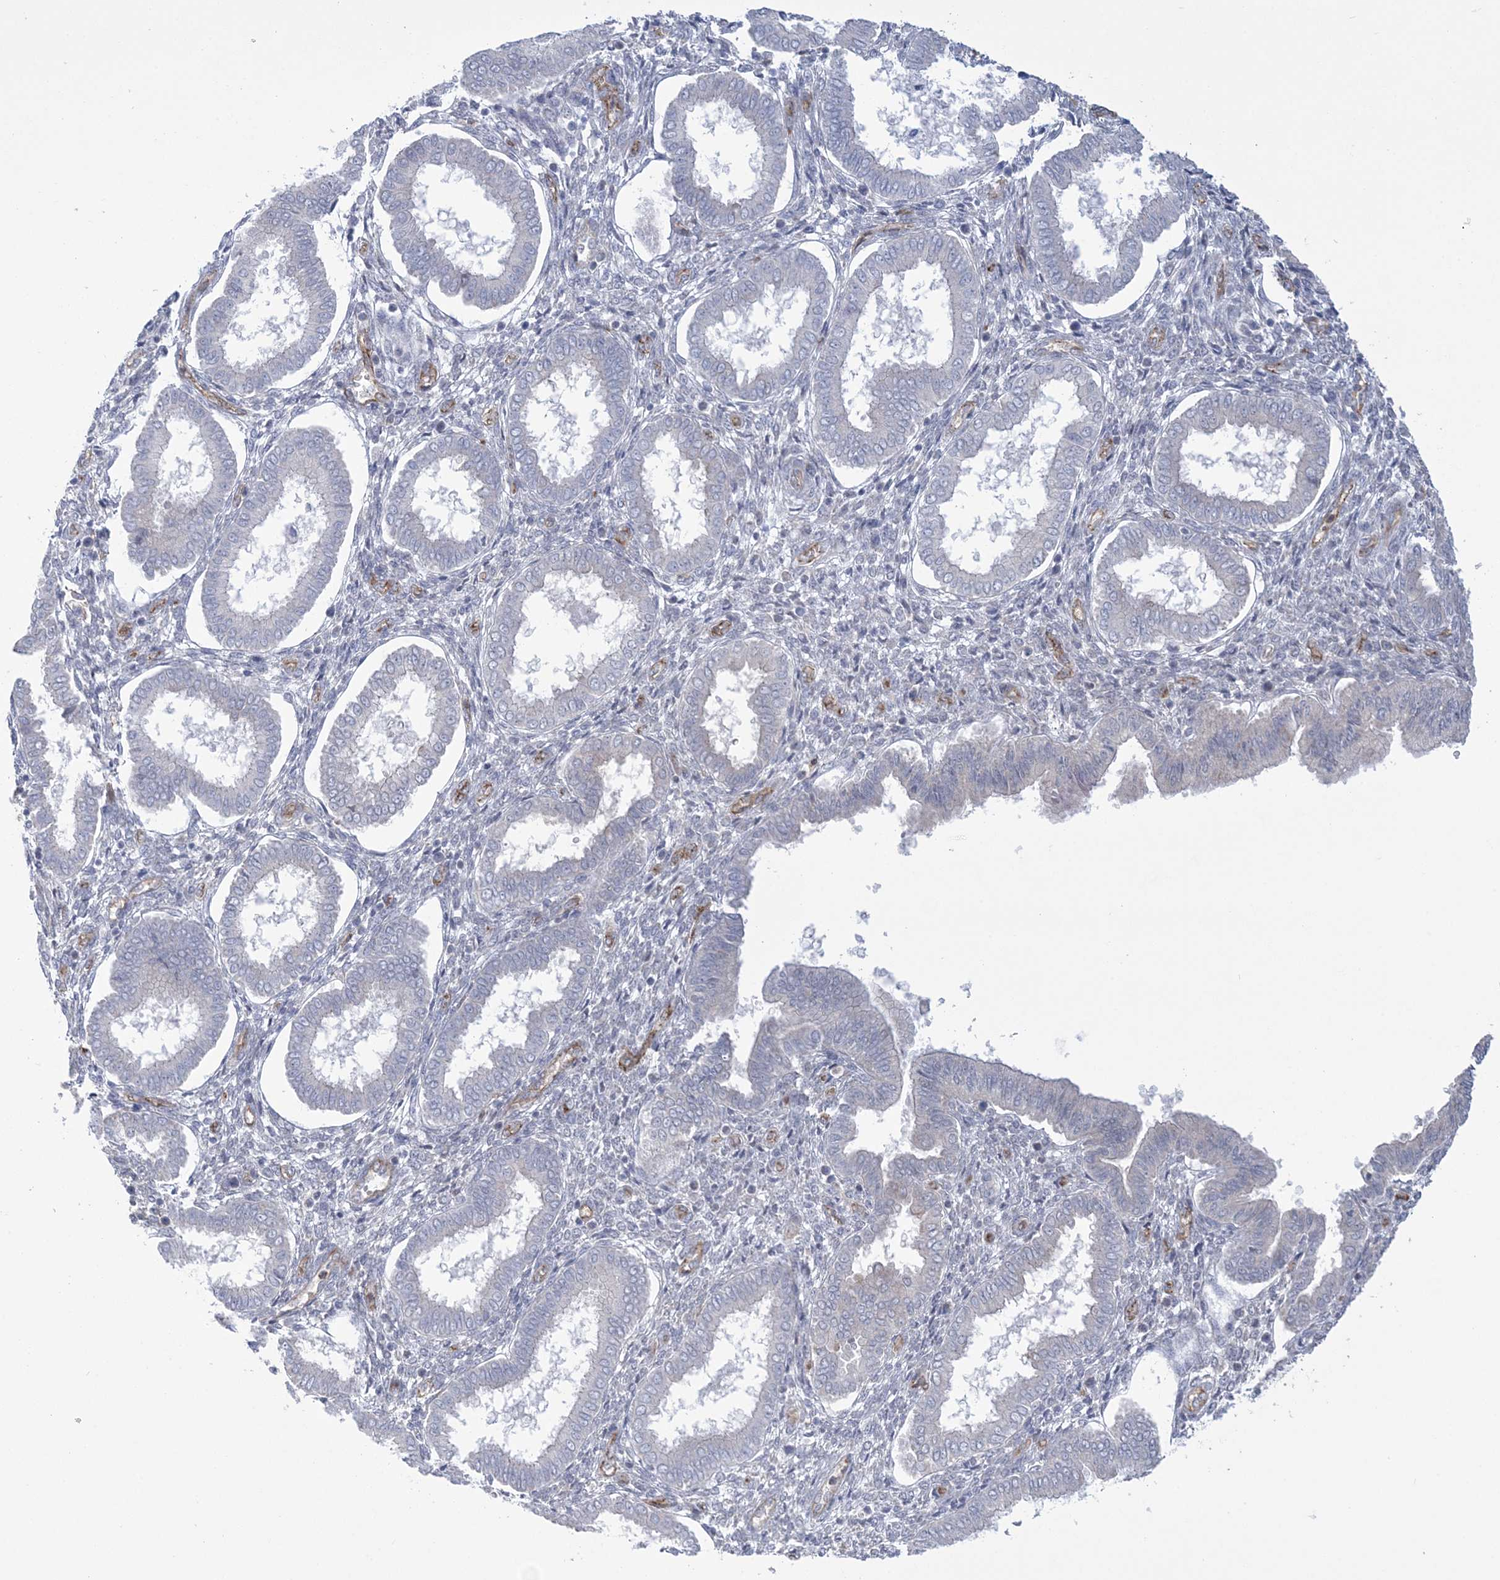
{"staining": {"intensity": "negative", "quantity": "none", "location": "none"}, "tissue": "endometrium", "cell_type": "Cells in endometrial stroma", "image_type": "normal", "snomed": [{"axis": "morphology", "description": "Normal tissue, NOS"}, {"axis": "topography", "description": "Endometrium"}], "caption": "Cells in endometrial stroma show no significant protein expression in unremarkable endometrium.", "gene": "FARSB", "patient": {"sex": "female", "age": 24}}